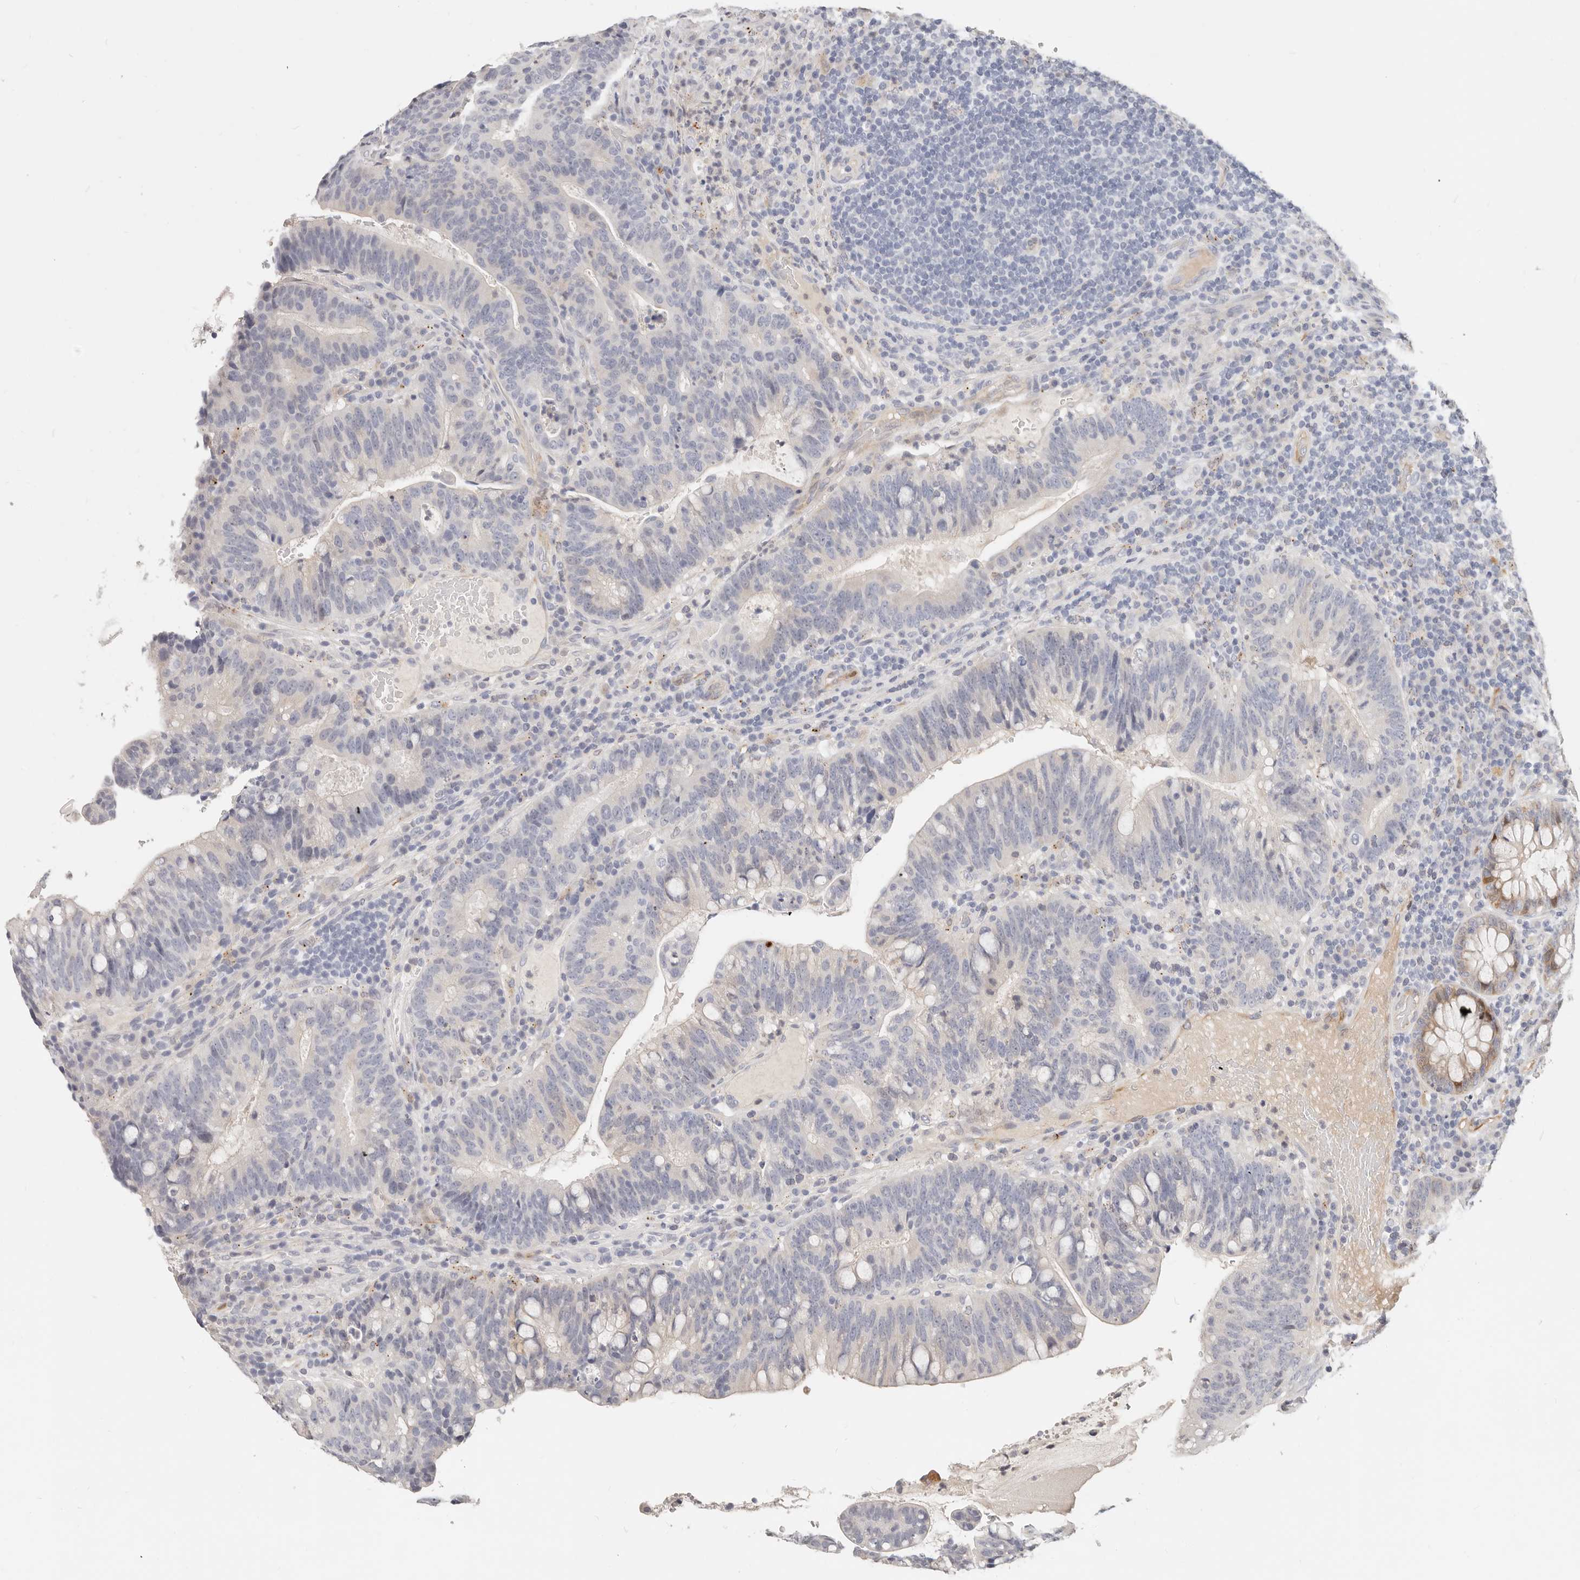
{"staining": {"intensity": "negative", "quantity": "none", "location": "none"}, "tissue": "colorectal cancer", "cell_type": "Tumor cells", "image_type": "cancer", "snomed": [{"axis": "morphology", "description": "Adenocarcinoma, NOS"}, {"axis": "topography", "description": "Colon"}], "caption": "The image displays no staining of tumor cells in colorectal cancer (adenocarcinoma).", "gene": "ZRANB1", "patient": {"sex": "female", "age": 66}}